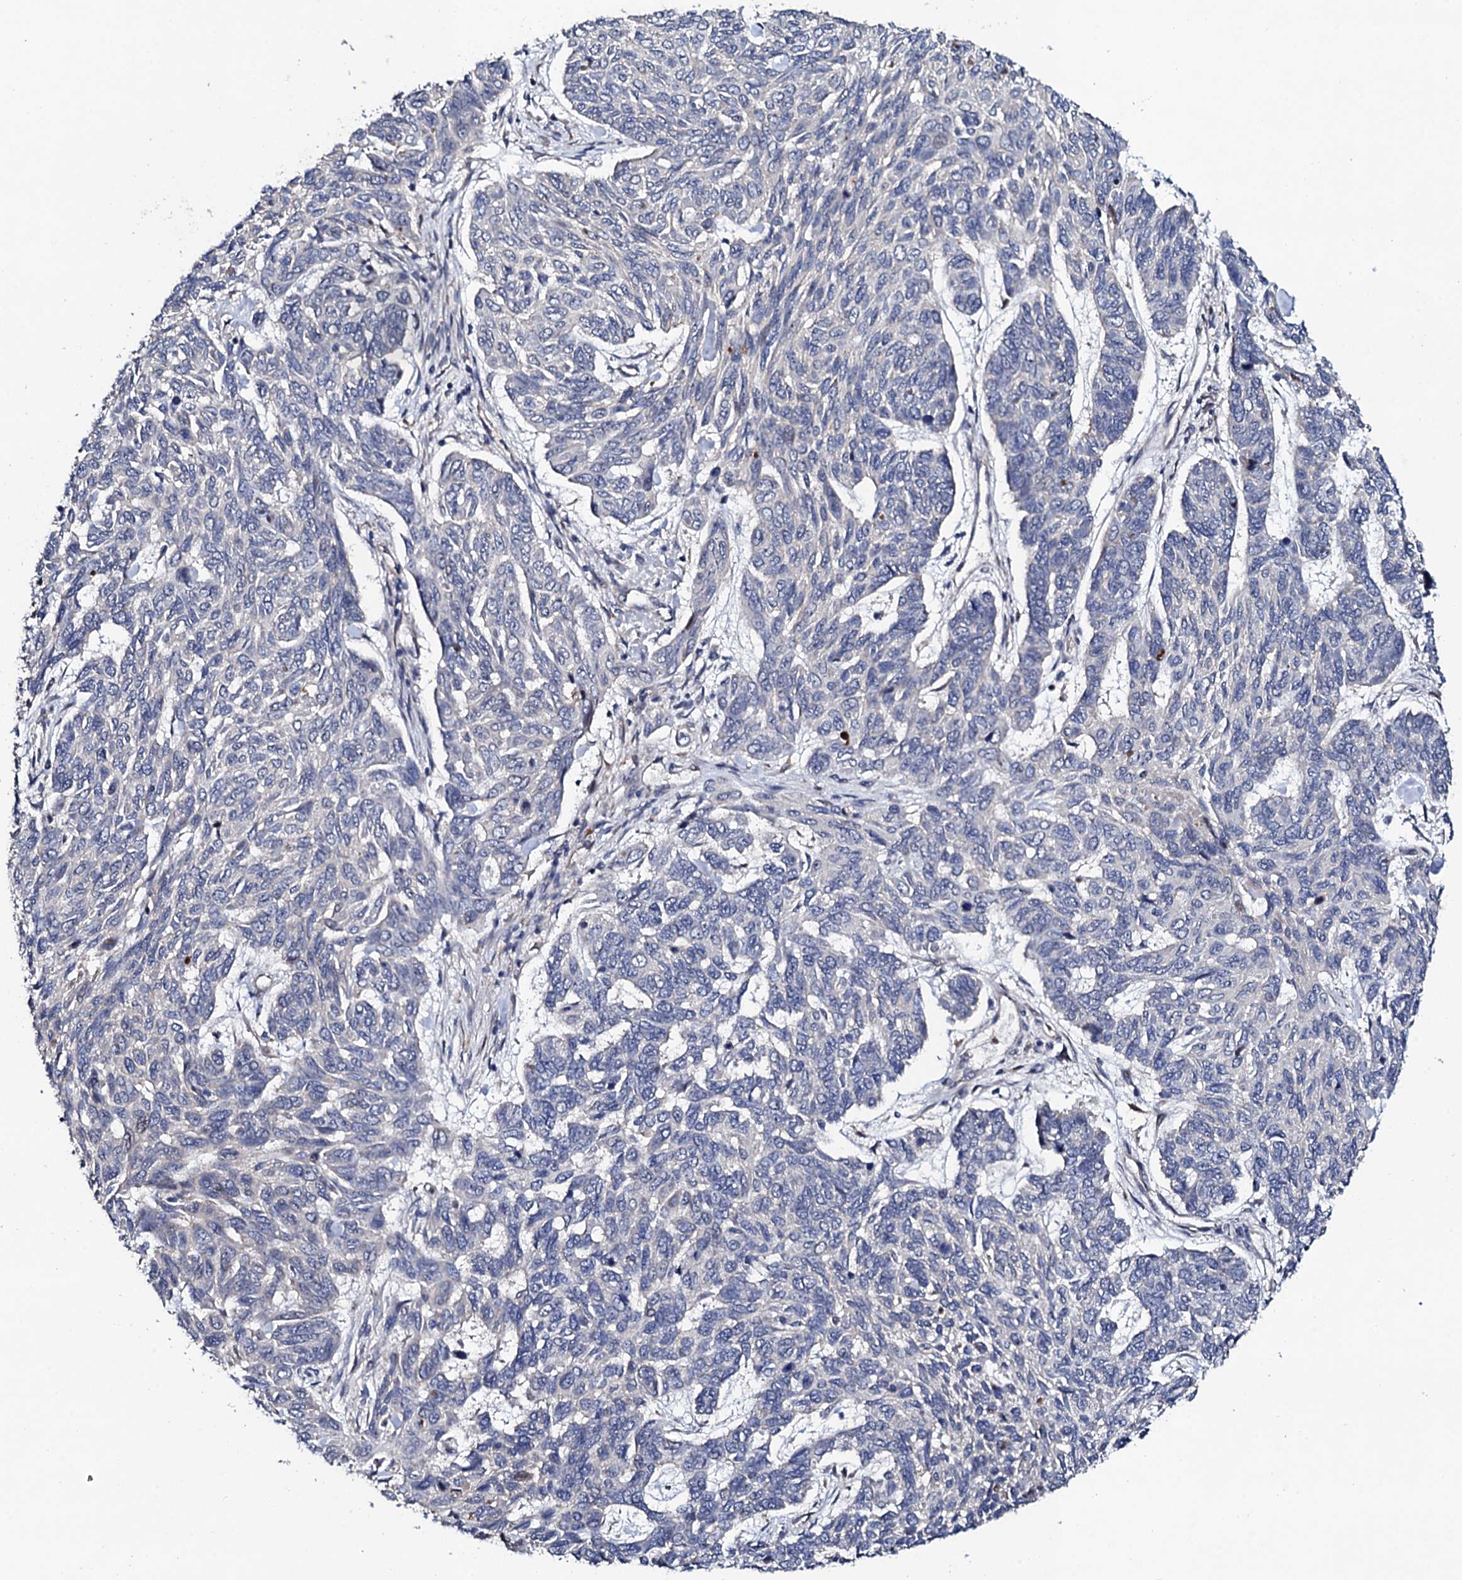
{"staining": {"intensity": "negative", "quantity": "none", "location": "none"}, "tissue": "skin cancer", "cell_type": "Tumor cells", "image_type": "cancer", "snomed": [{"axis": "morphology", "description": "Basal cell carcinoma"}, {"axis": "topography", "description": "Skin"}], "caption": "Protein analysis of skin basal cell carcinoma displays no significant positivity in tumor cells. (Immunohistochemistry, brightfield microscopy, high magnification).", "gene": "CIAO2A", "patient": {"sex": "female", "age": 65}}